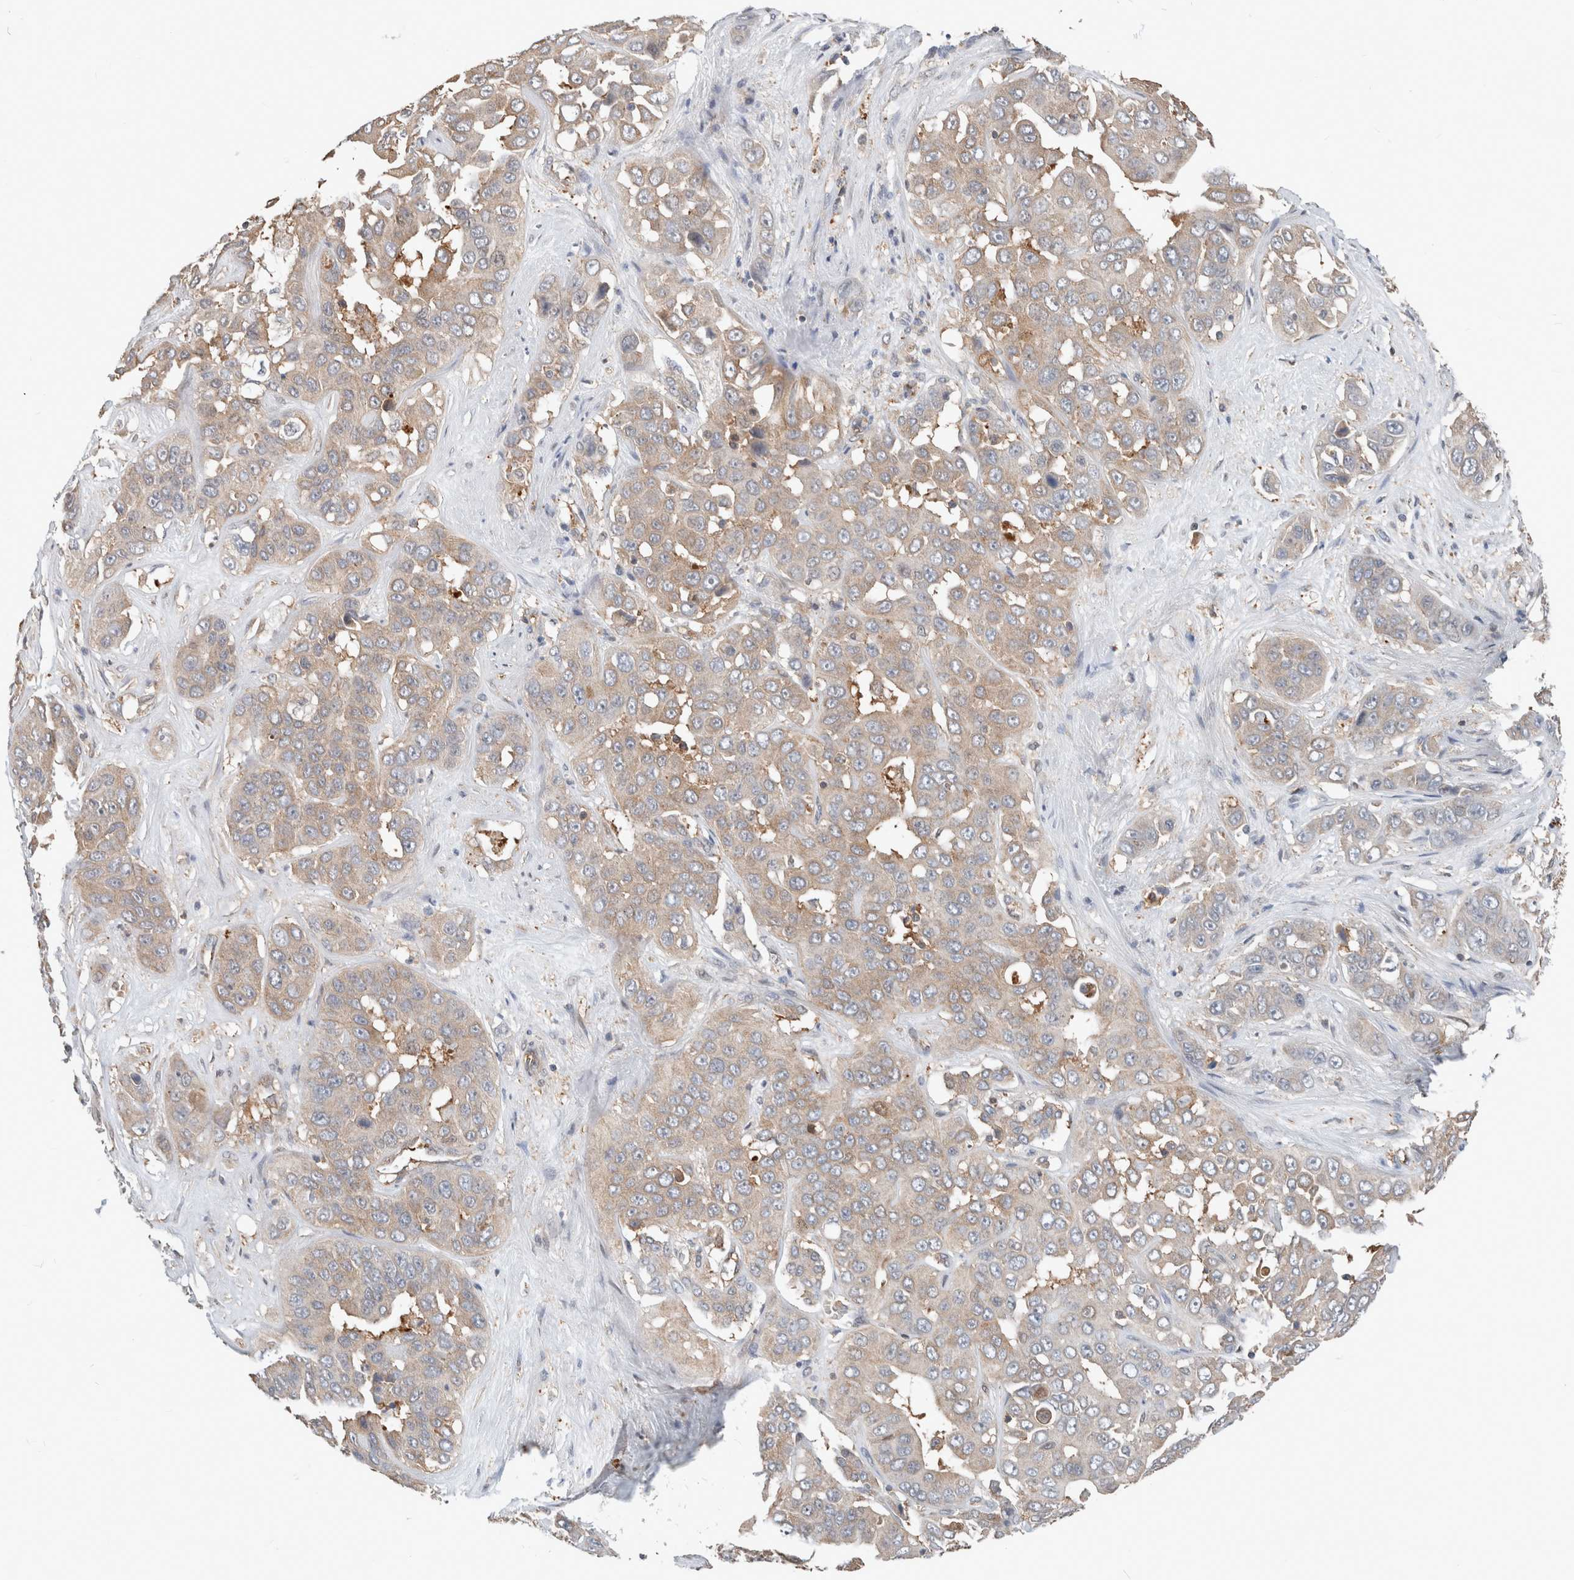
{"staining": {"intensity": "weak", "quantity": ">75%", "location": "cytoplasmic/membranous"}, "tissue": "liver cancer", "cell_type": "Tumor cells", "image_type": "cancer", "snomed": [{"axis": "morphology", "description": "Cholangiocarcinoma"}, {"axis": "topography", "description": "Liver"}], "caption": "Brown immunohistochemical staining in liver cancer (cholangiocarcinoma) displays weak cytoplasmic/membranous expression in about >75% of tumor cells.", "gene": "XPNPEP1", "patient": {"sex": "female", "age": 52}}